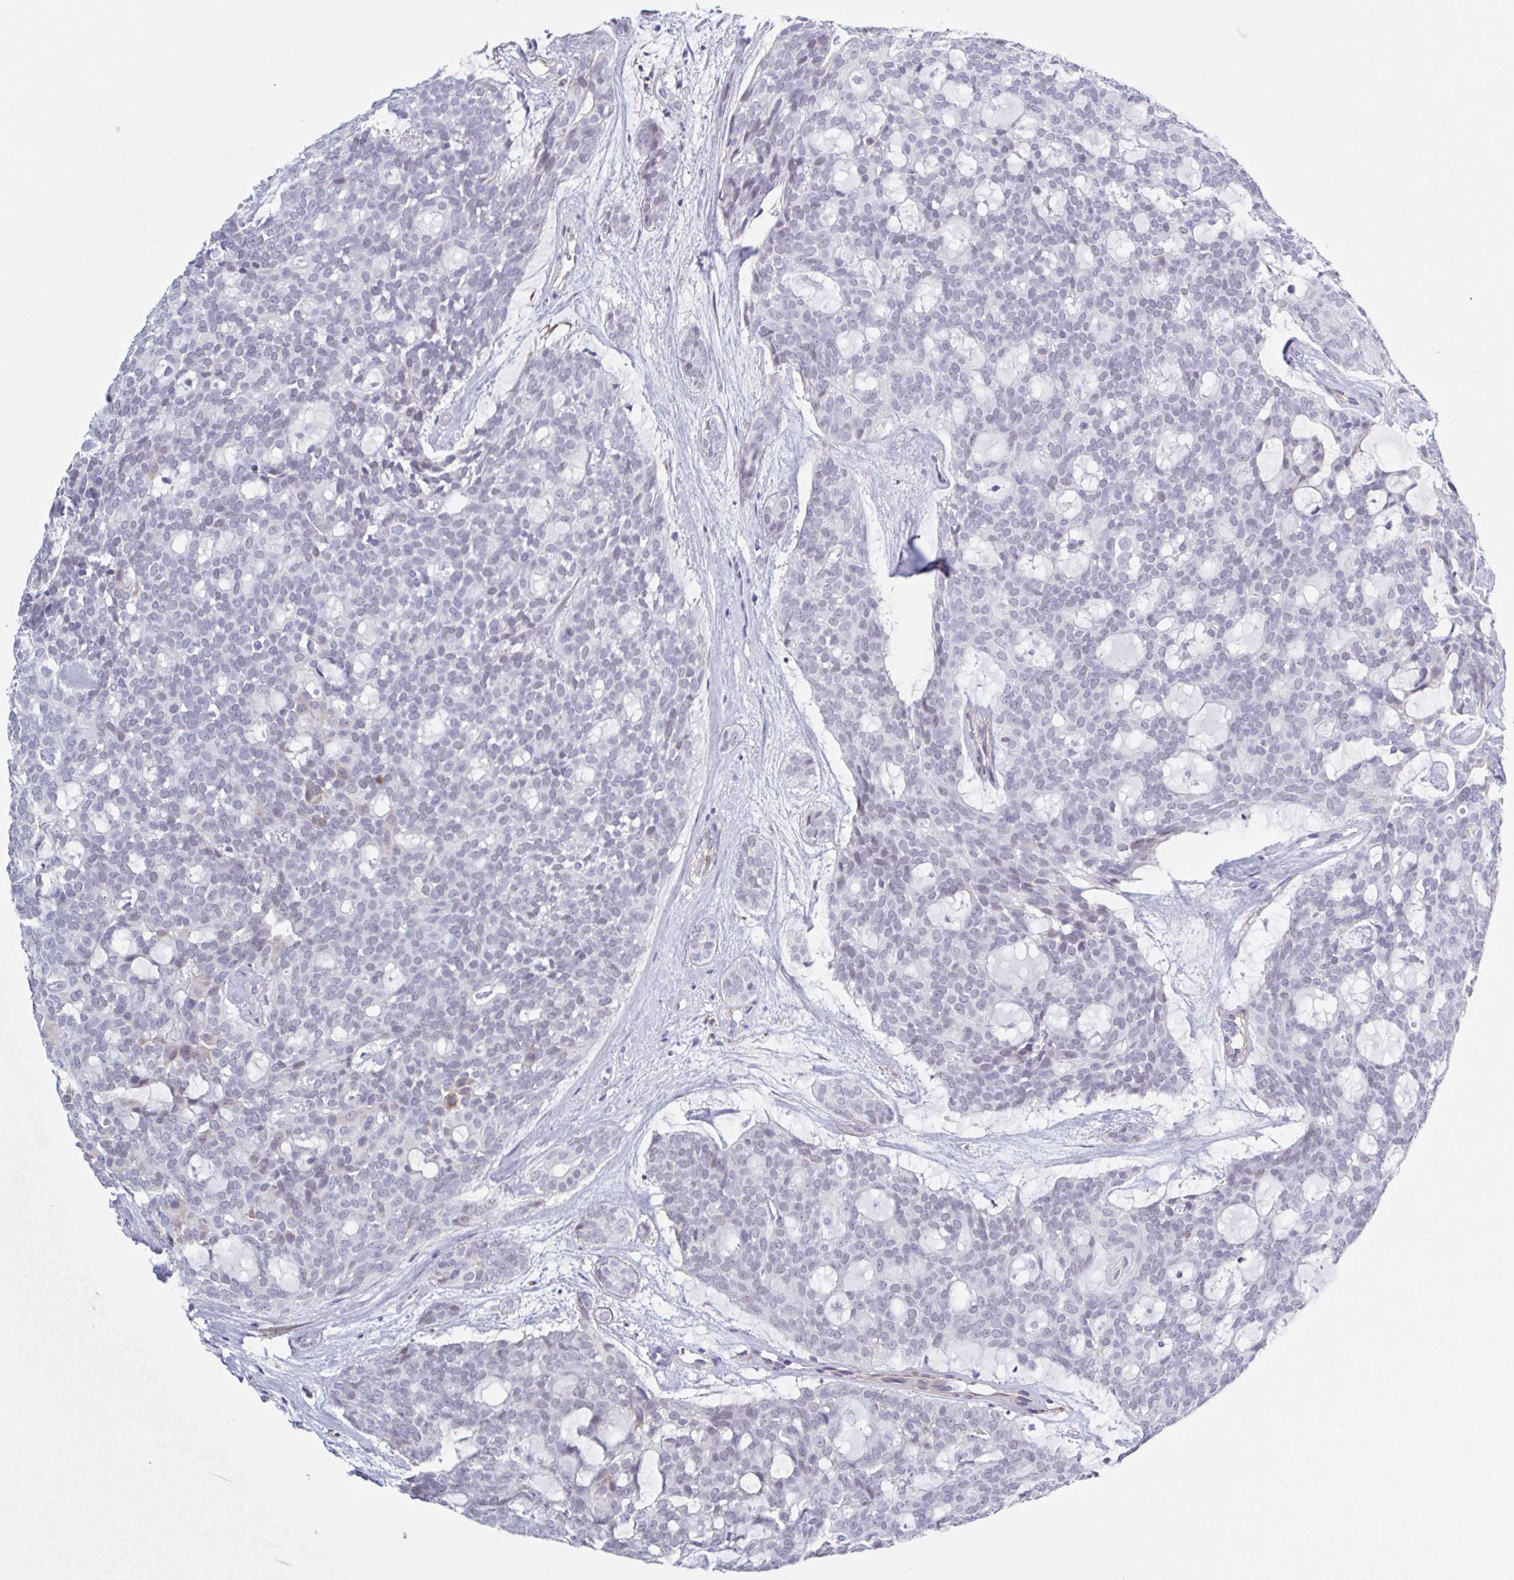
{"staining": {"intensity": "negative", "quantity": "none", "location": "none"}, "tissue": "head and neck cancer", "cell_type": "Tumor cells", "image_type": "cancer", "snomed": [{"axis": "morphology", "description": "Adenocarcinoma, NOS"}, {"axis": "topography", "description": "Head-Neck"}], "caption": "This photomicrograph is of head and neck cancer stained with IHC to label a protein in brown with the nuclei are counter-stained blue. There is no expression in tumor cells.", "gene": "PBOV1", "patient": {"sex": "male", "age": 66}}